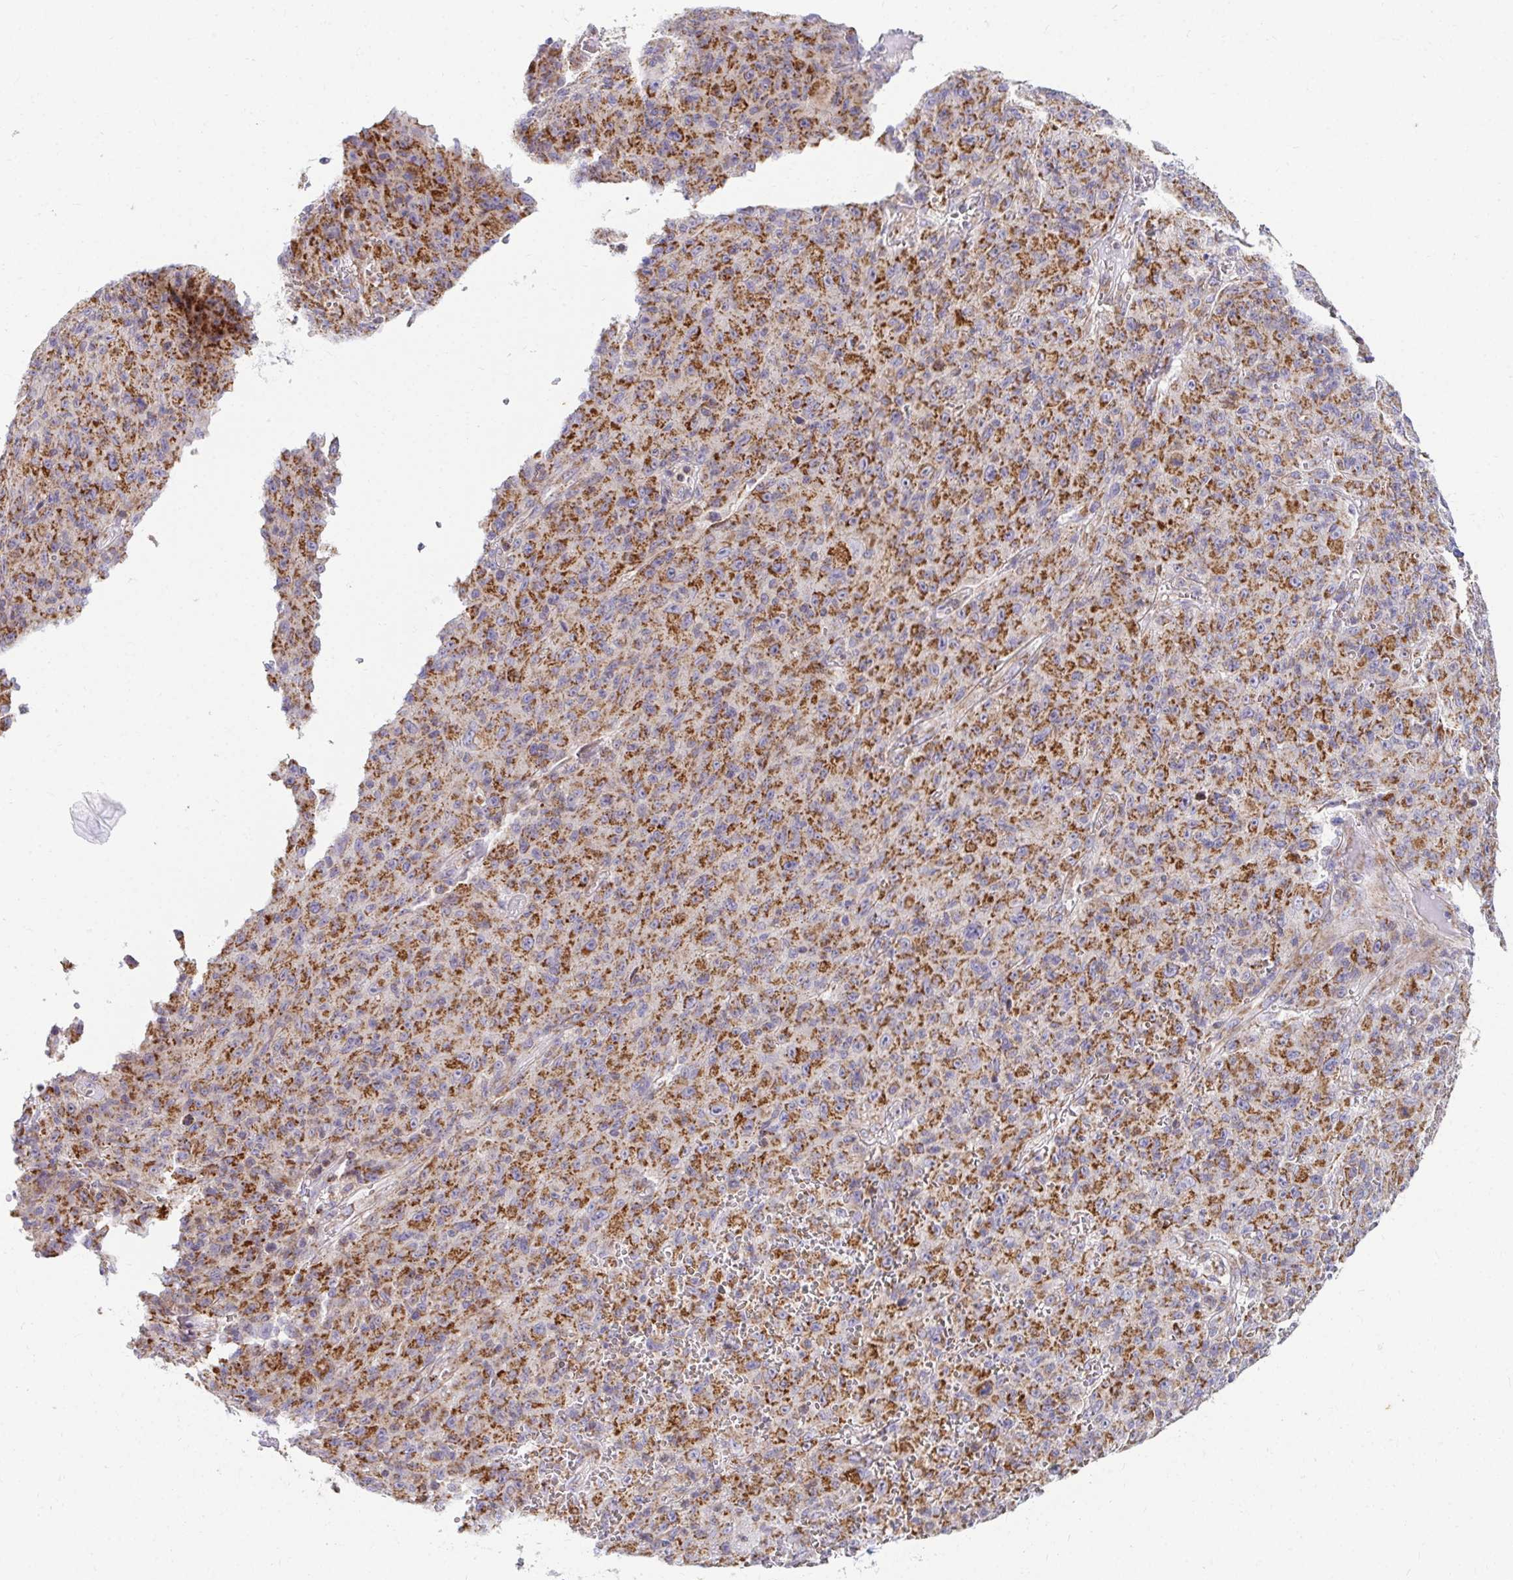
{"staining": {"intensity": "strong", "quantity": ">75%", "location": "cytoplasmic/membranous"}, "tissue": "melanoma", "cell_type": "Tumor cells", "image_type": "cancer", "snomed": [{"axis": "morphology", "description": "Malignant melanoma, NOS"}, {"axis": "topography", "description": "Skin"}], "caption": "This histopathology image shows malignant melanoma stained with immunohistochemistry to label a protein in brown. The cytoplasmic/membranous of tumor cells show strong positivity for the protein. Nuclei are counter-stained blue.", "gene": "EXOC5", "patient": {"sex": "male", "age": 46}}